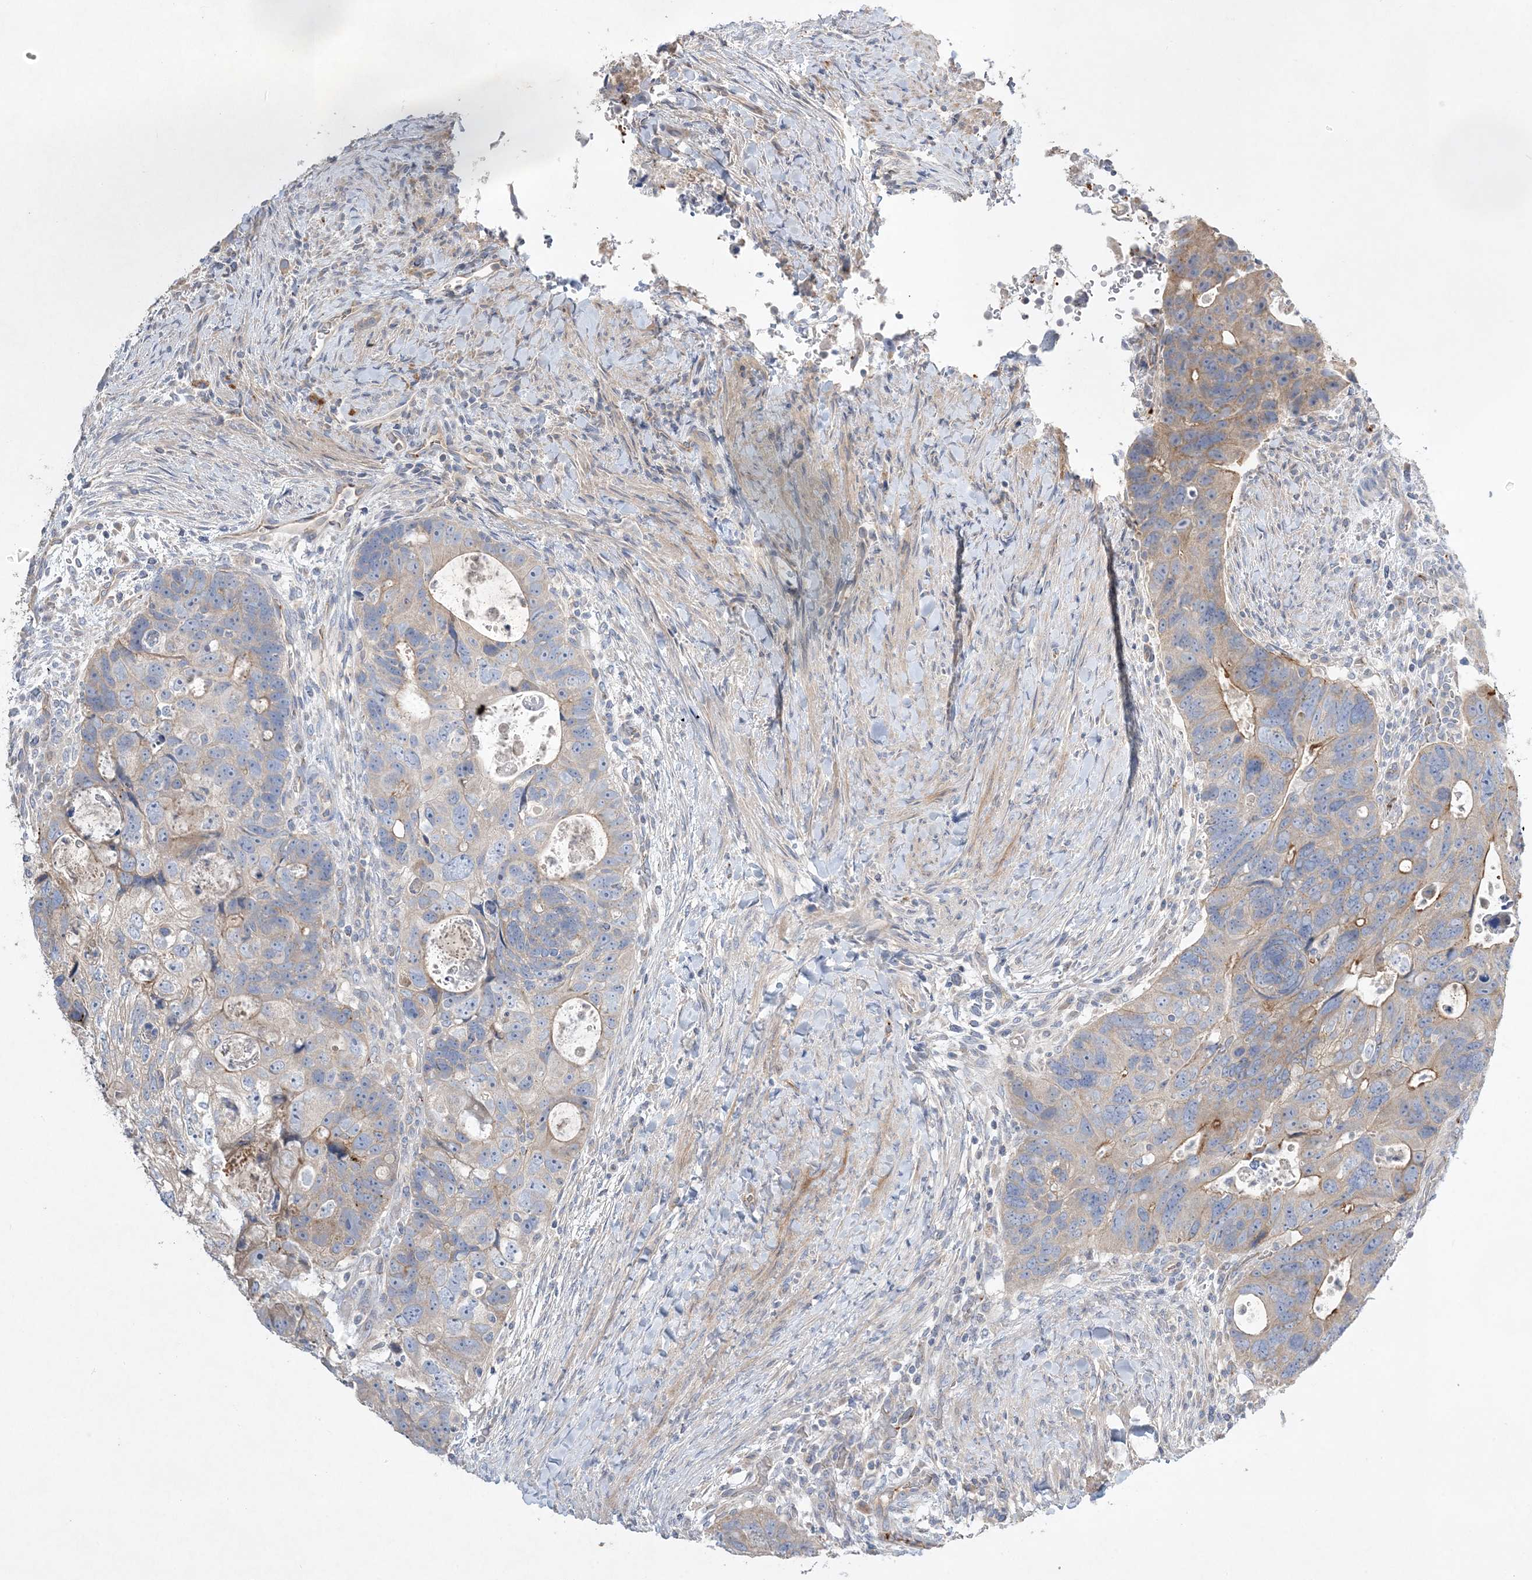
{"staining": {"intensity": "moderate", "quantity": "<25%", "location": "cytoplasmic/membranous"}, "tissue": "colorectal cancer", "cell_type": "Tumor cells", "image_type": "cancer", "snomed": [{"axis": "morphology", "description": "Adenocarcinoma, NOS"}, {"axis": "topography", "description": "Rectum"}], "caption": "Tumor cells exhibit low levels of moderate cytoplasmic/membranous staining in approximately <25% of cells in colorectal cancer (adenocarcinoma). The protein of interest is shown in brown color, while the nuclei are stained blue.", "gene": "ADCK2", "patient": {"sex": "male", "age": 59}}